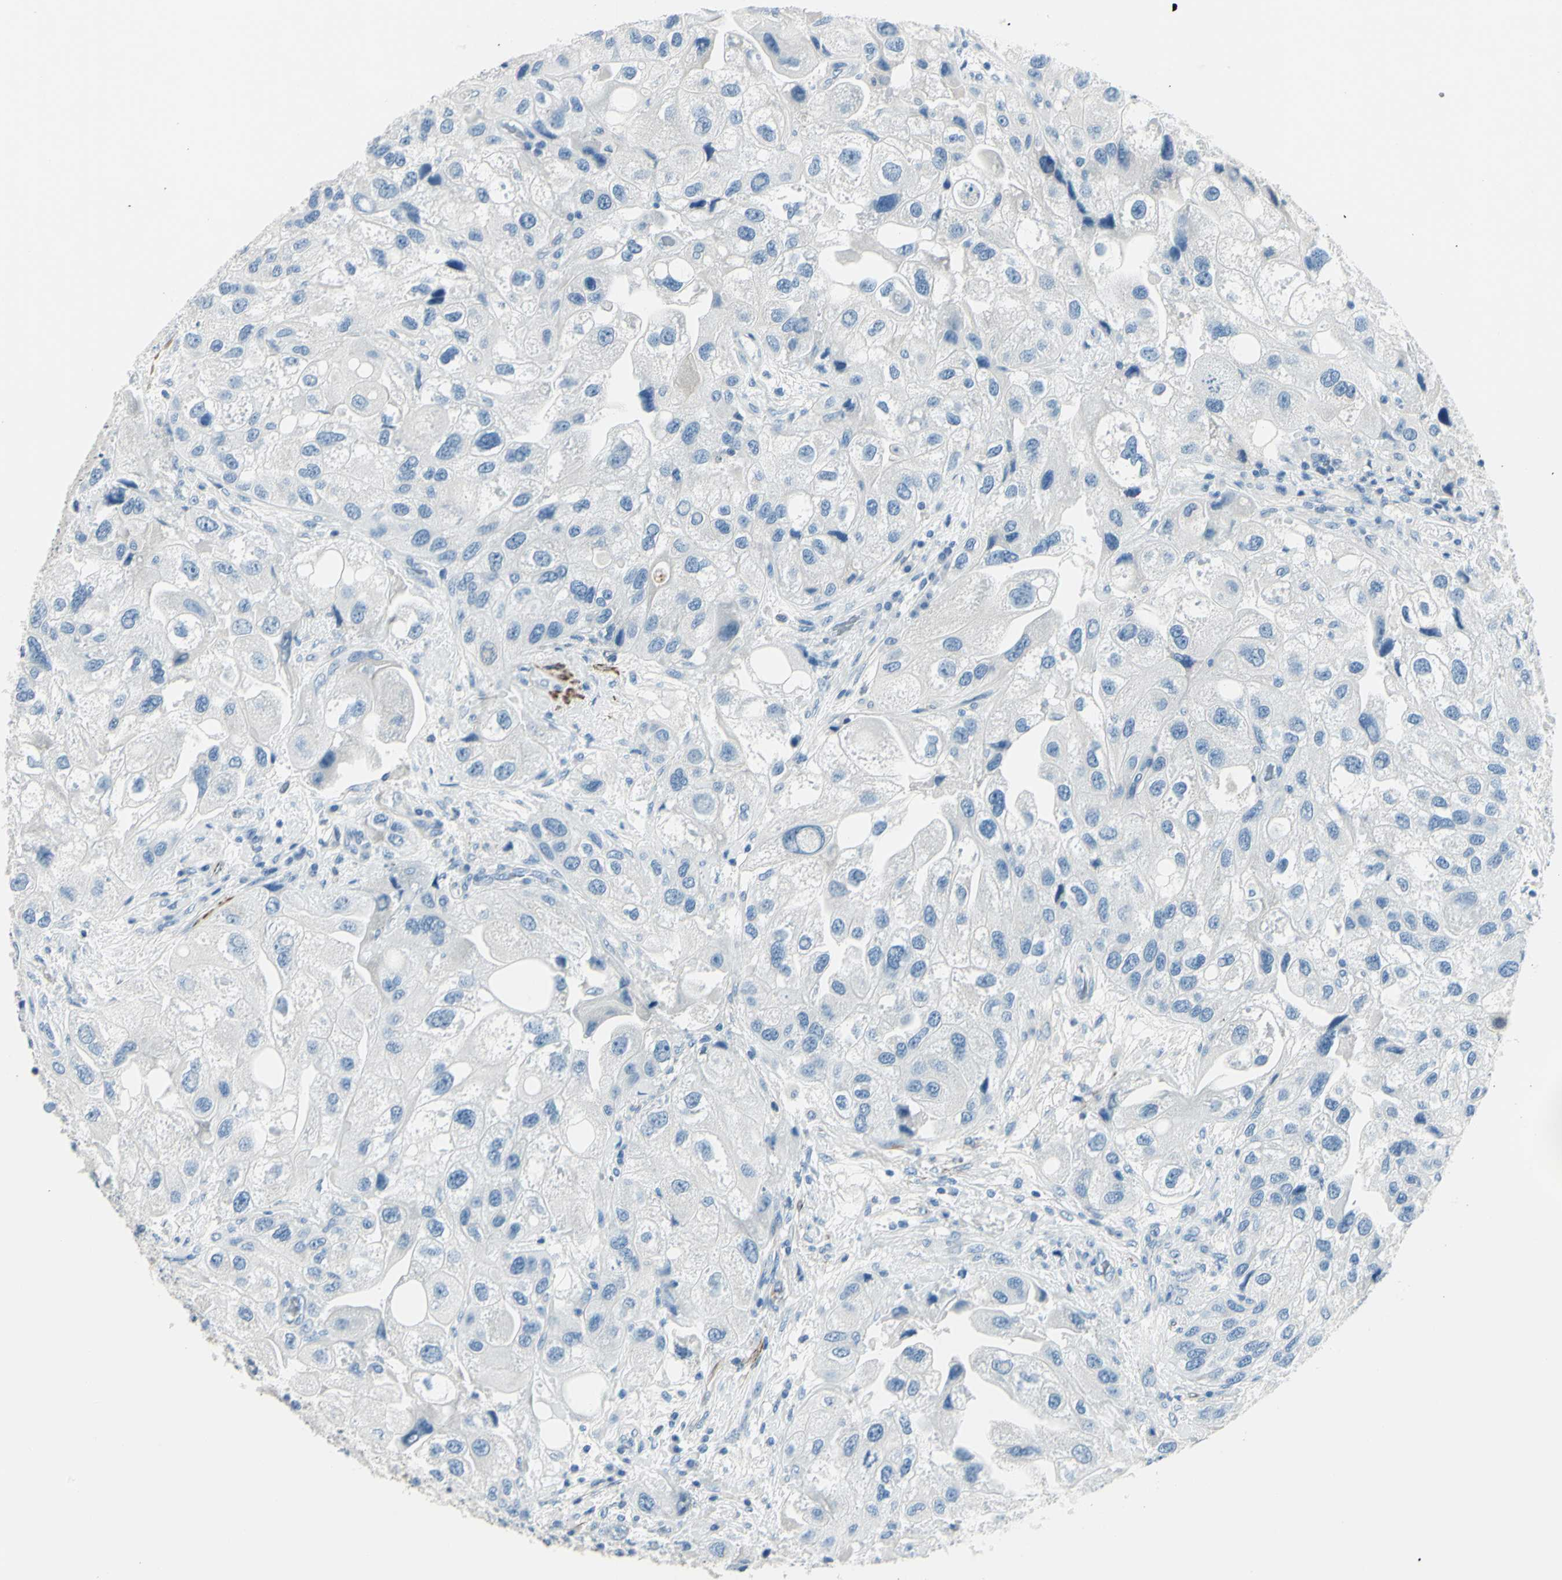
{"staining": {"intensity": "negative", "quantity": "none", "location": "none"}, "tissue": "urothelial cancer", "cell_type": "Tumor cells", "image_type": "cancer", "snomed": [{"axis": "morphology", "description": "Urothelial carcinoma, High grade"}, {"axis": "topography", "description": "Urinary bladder"}], "caption": "Urothelial cancer was stained to show a protein in brown. There is no significant positivity in tumor cells.", "gene": "CDH15", "patient": {"sex": "female", "age": 64}}